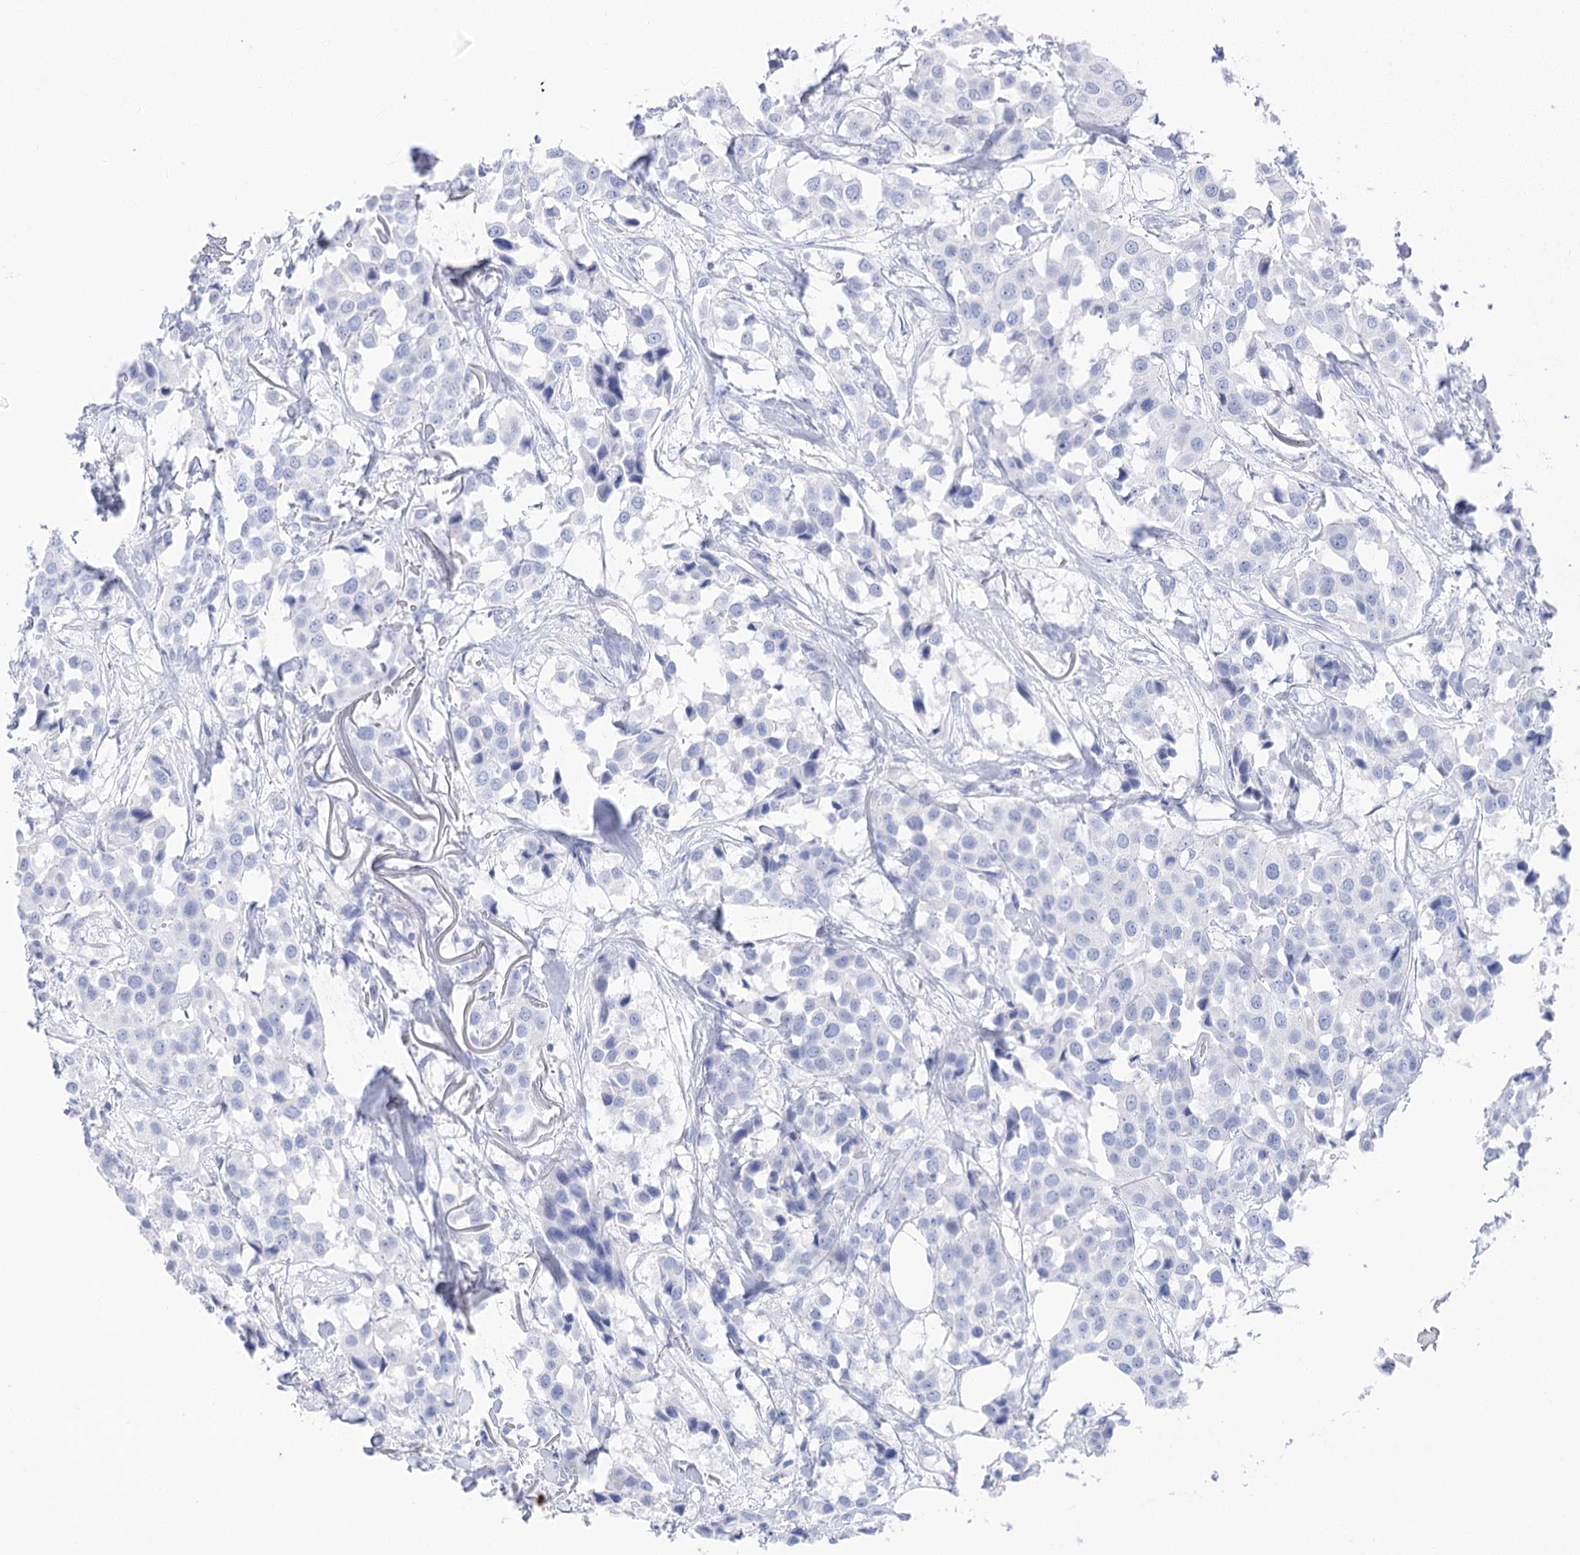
{"staining": {"intensity": "negative", "quantity": "none", "location": "none"}, "tissue": "breast cancer", "cell_type": "Tumor cells", "image_type": "cancer", "snomed": [{"axis": "morphology", "description": "Duct carcinoma"}, {"axis": "topography", "description": "Breast"}], "caption": "Protein analysis of breast cancer demonstrates no significant positivity in tumor cells.", "gene": "LALBA", "patient": {"sex": "female", "age": 80}}